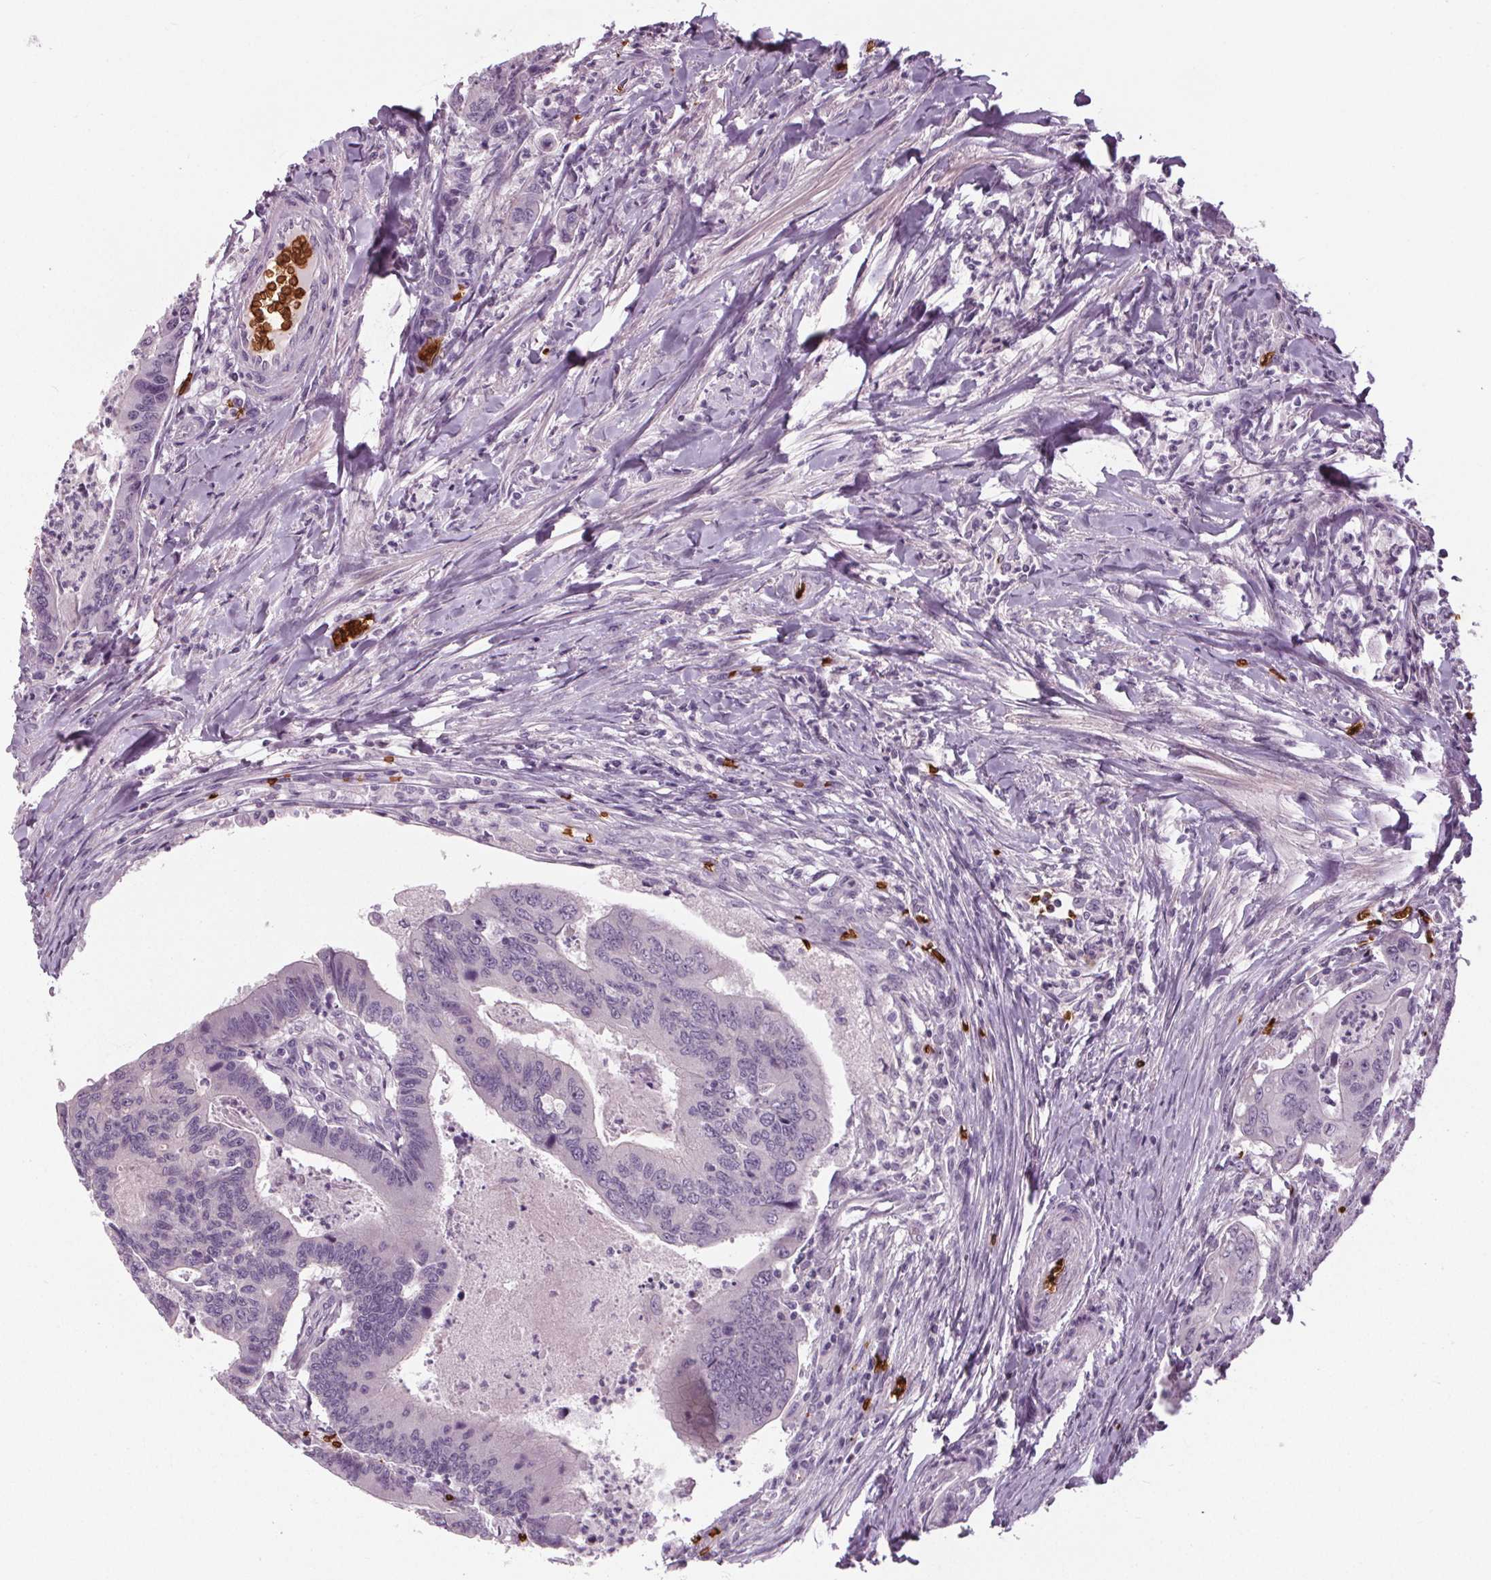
{"staining": {"intensity": "negative", "quantity": "none", "location": "none"}, "tissue": "colorectal cancer", "cell_type": "Tumor cells", "image_type": "cancer", "snomed": [{"axis": "morphology", "description": "Adenocarcinoma, NOS"}, {"axis": "topography", "description": "Colon"}], "caption": "Tumor cells show no significant protein positivity in colorectal cancer (adenocarcinoma).", "gene": "SLC4A1", "patient": {"sex": "female", "age": 67}}